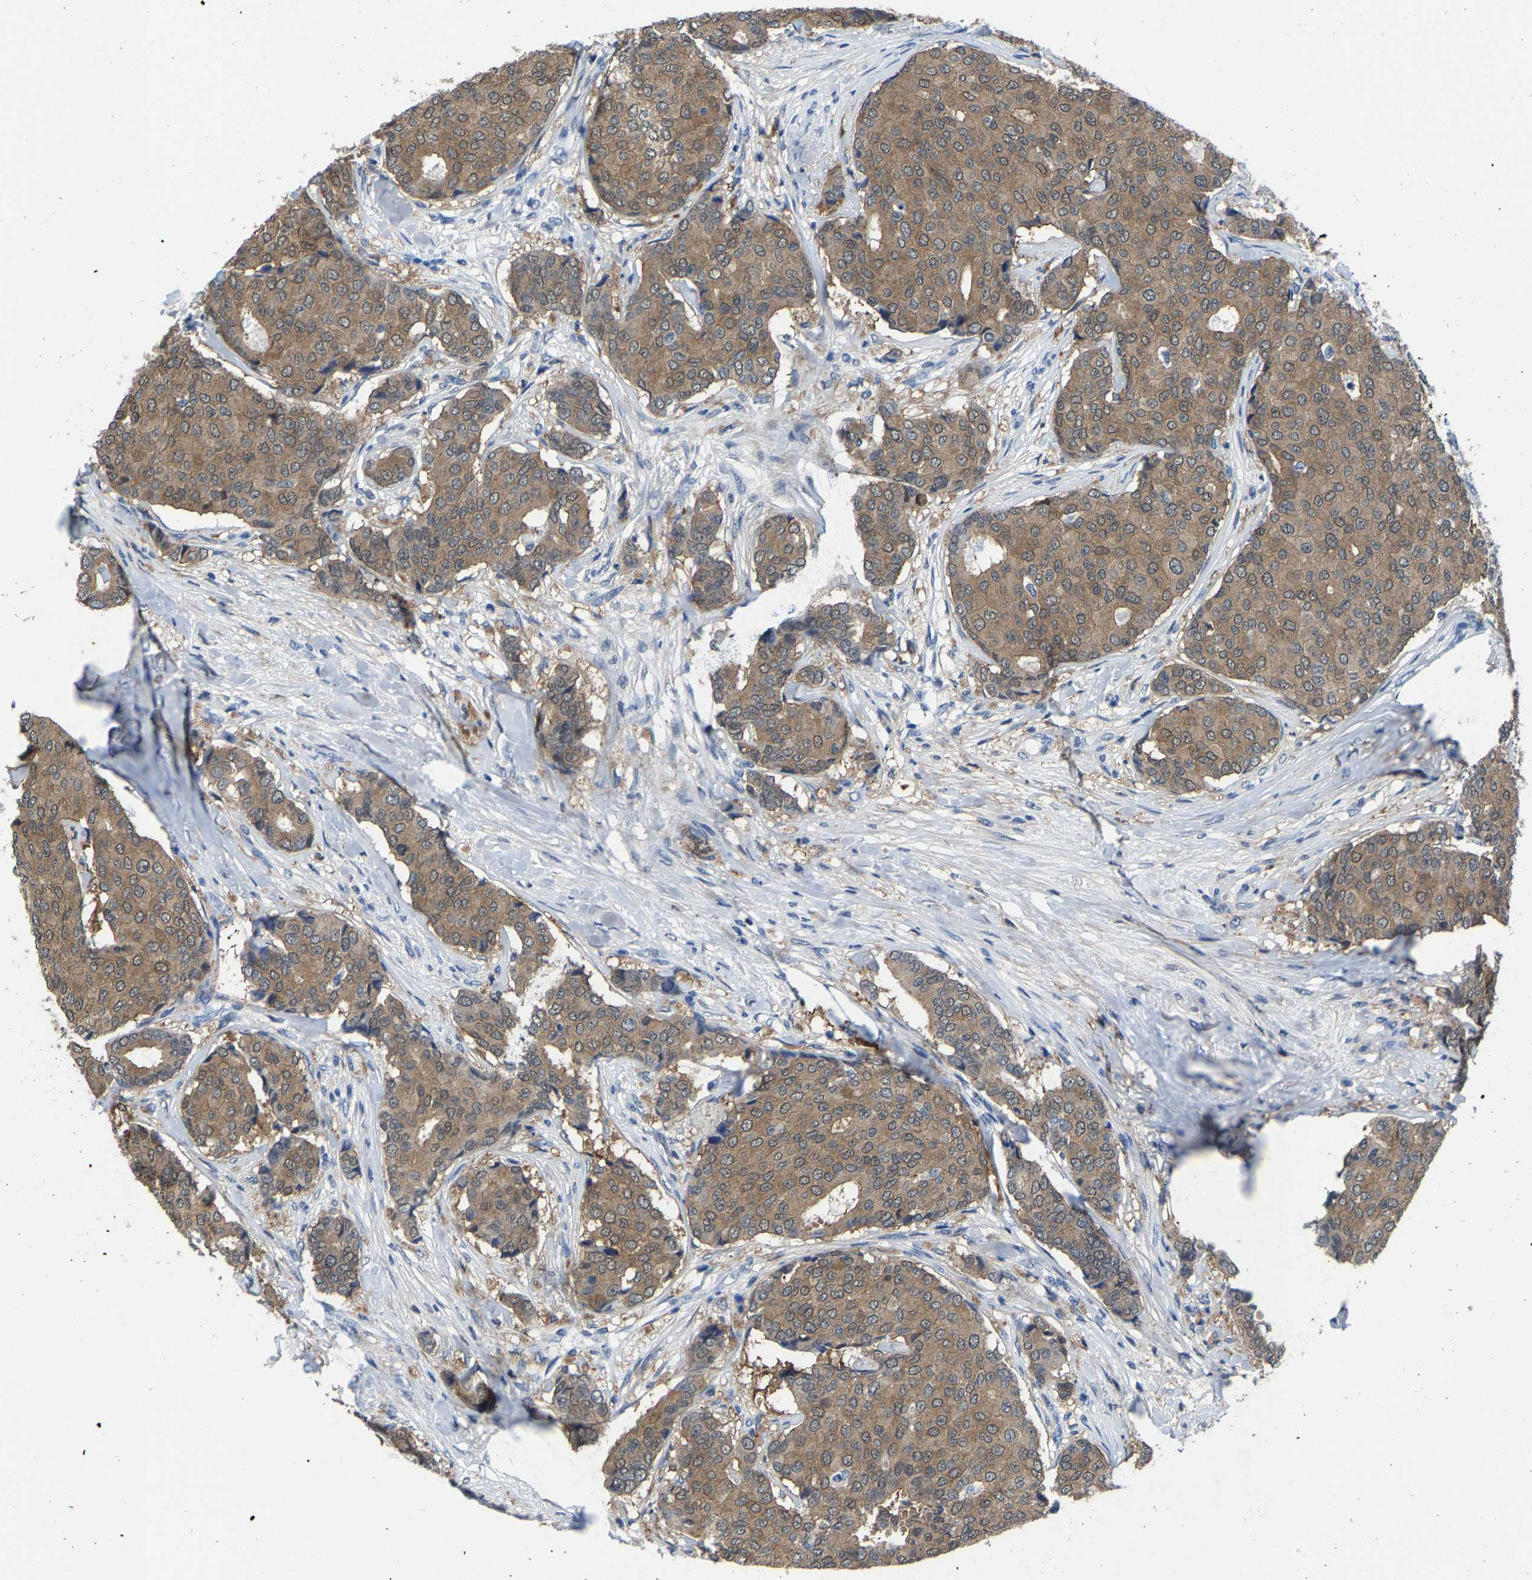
{"staining": {"intensity": "moderate", "quantity": ">75%", "location": "cytoplasmic/membranous"}, "tissue": "breast cancer", "cell_type": "Tumor cells", "image_type": "cancer", "snomed": [{"axis": "morphology", "description": "Duct carcinoma"}, {"axis": "topography", "description": "Breast"}], "caption": "Human breast cancer stained for a protein (brown) reveals moderate cytoplasmic/membranous positive positivity in approximately >75% of tumor cells.", "gene": "SSH3", "patient": {"sex": "female", "age": 75}}